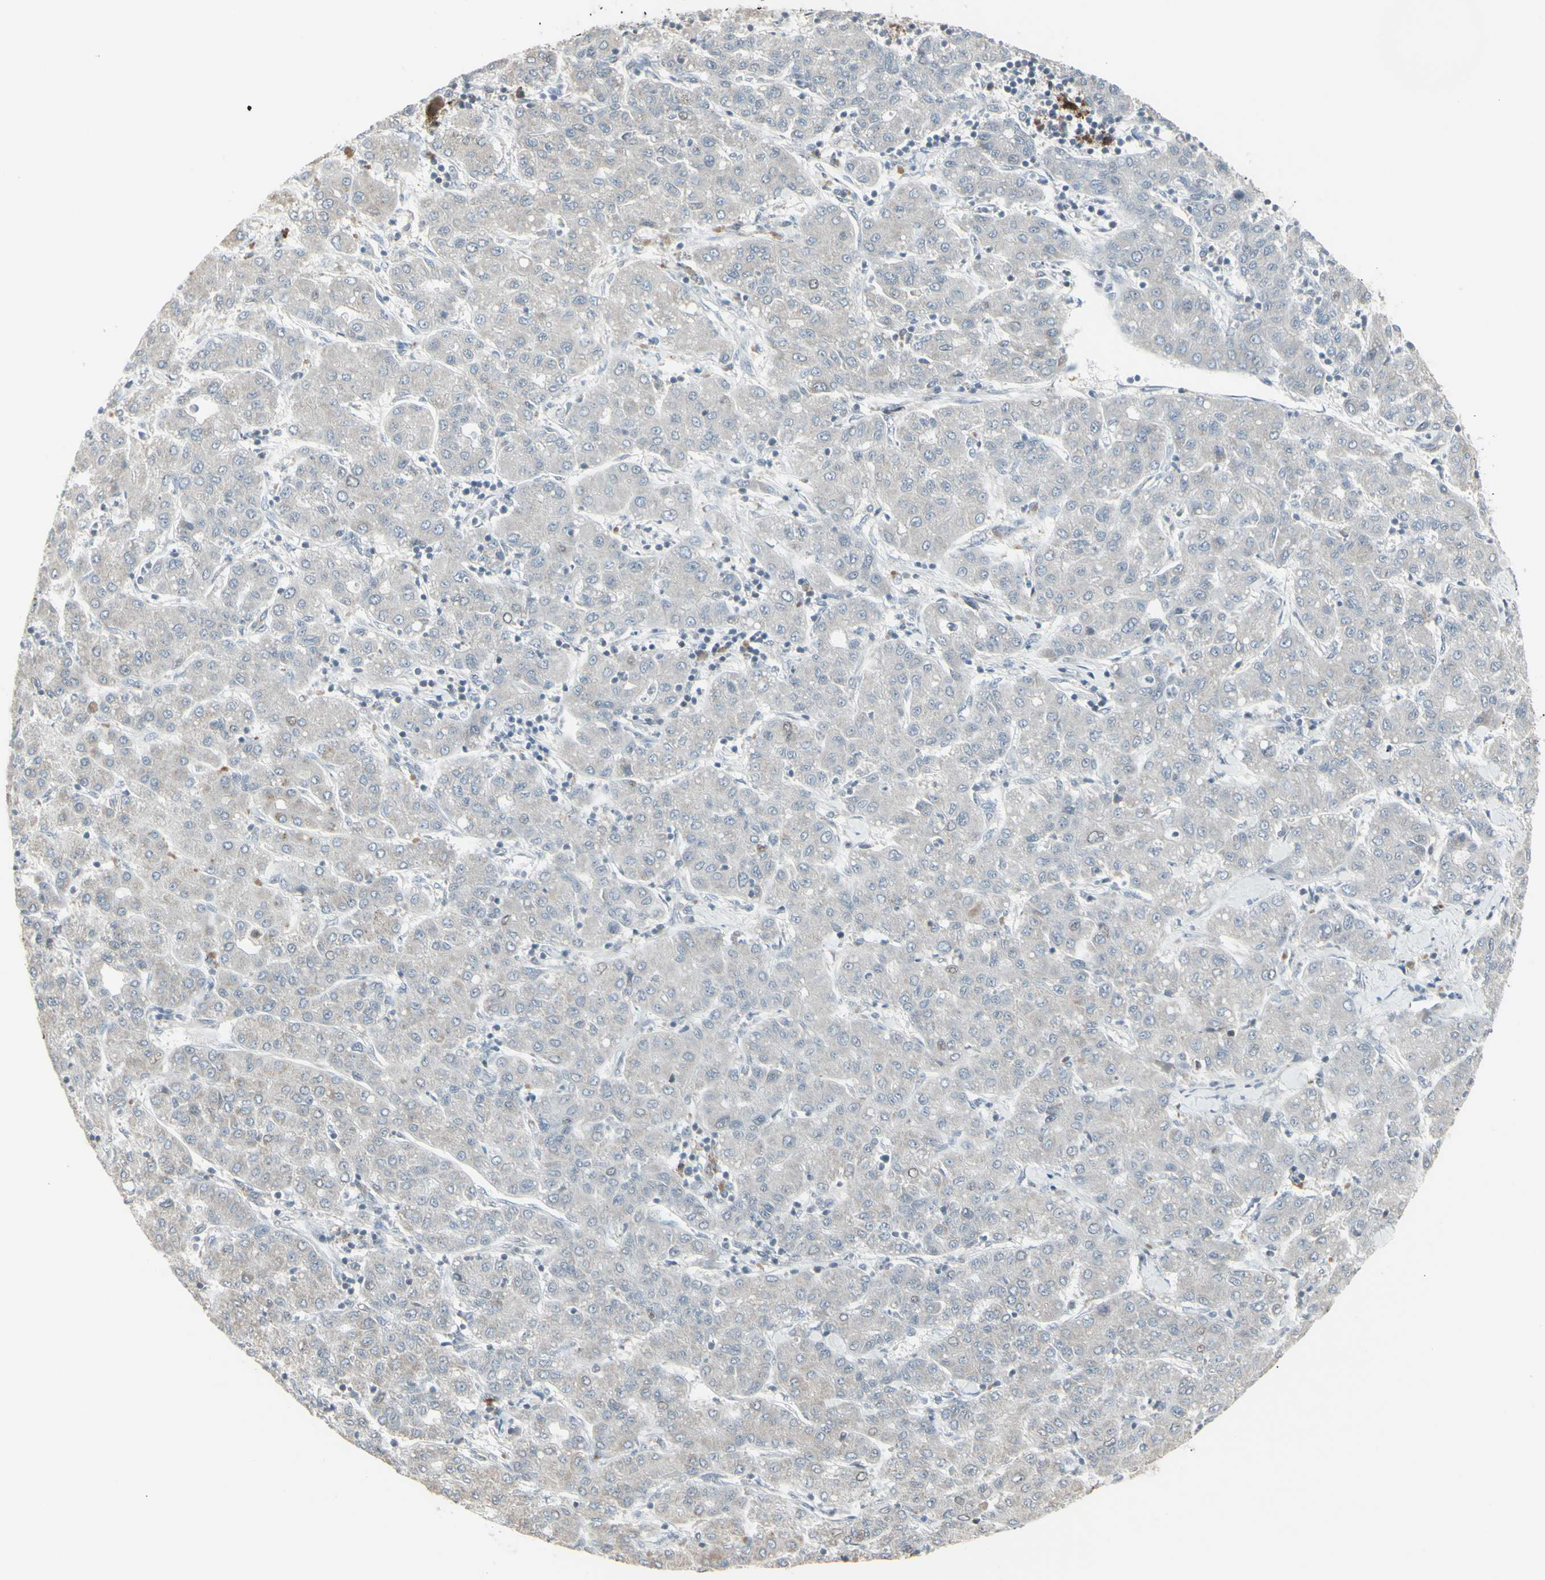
{"staining": {"intensity": "negative", "quantity": "none", "location": "none"}, "tissue": "liver cancer", "cell_type": "Tumor cells", "image_type": "cancer", "snomed": [{"axis": "morphology", "description": "Carcinoma, Hepatocellular, NOS"}, {"axis": "topography", "description": "Liver"}], "caption": "This is a histopathology image of IHC staining of liver cancer (hepatocellular carcinoma), which shows no expression in tumor cells.", "gene": "SAMSN1", "patient": {"sex": "male", "age": 65}}